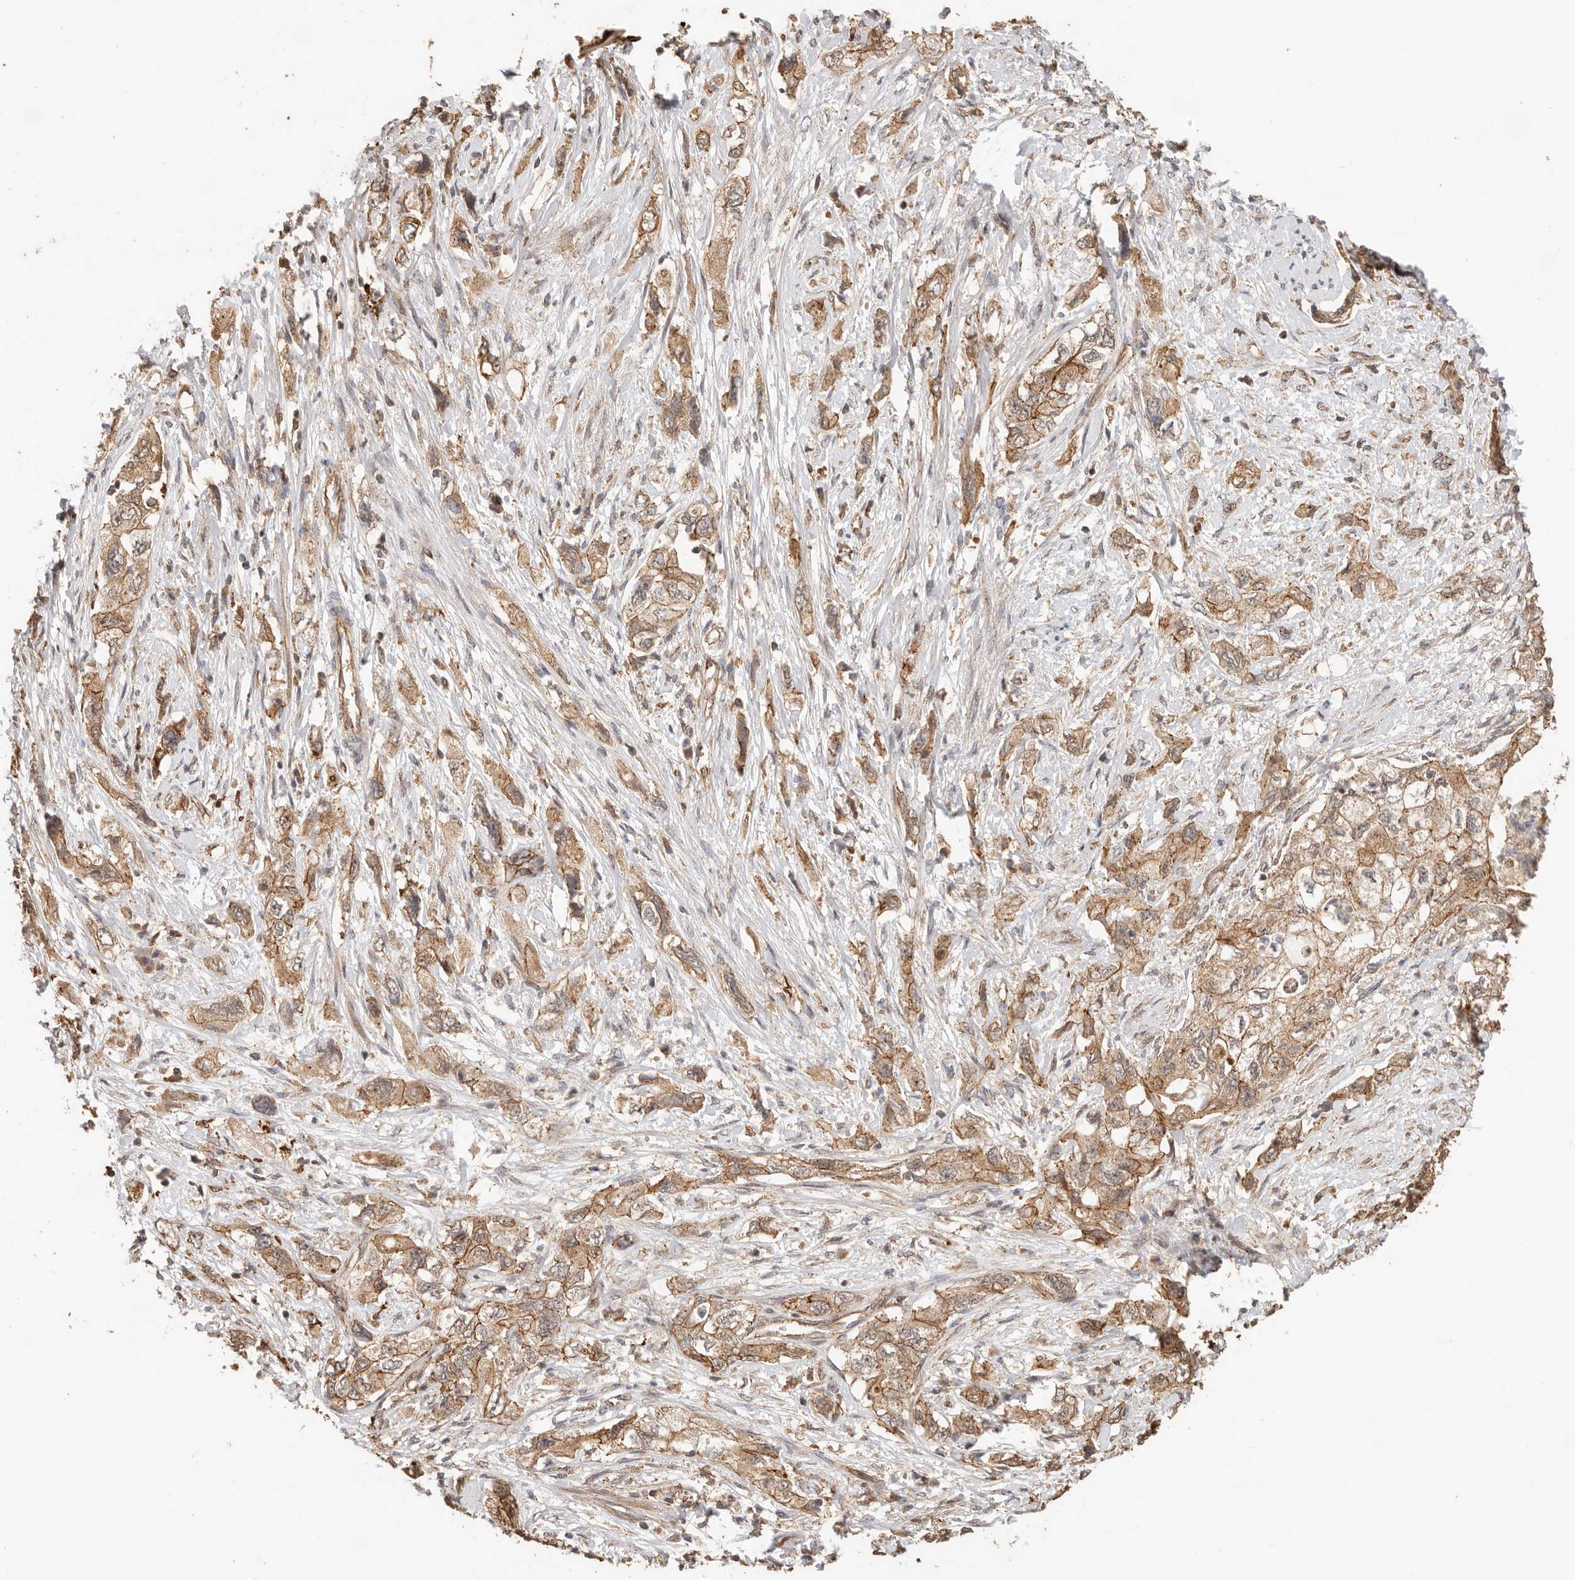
{"staining": {"intensity": "moderate", "quantity": ">75%", "location": "cytoplasmic/membranous"}, "tissue": "pancreatic cancer", "cell_type": "Tumor cells", "image_type": "cancer", "snomed": [{"axis": "morphology", "description": "Adenocarcinoma, NOS"}, {"axis": "topography", "description": "Pancreas"}], "caption": "IHC (DAB) staining of human pancreatic cancer (adenocarcinoma) exhibits moderate cytoplasmic/membranous protein staining in approximately >75% of tumor cells.", "gene": "AFDN", "patient": {"sex": "female", "age": 73}}